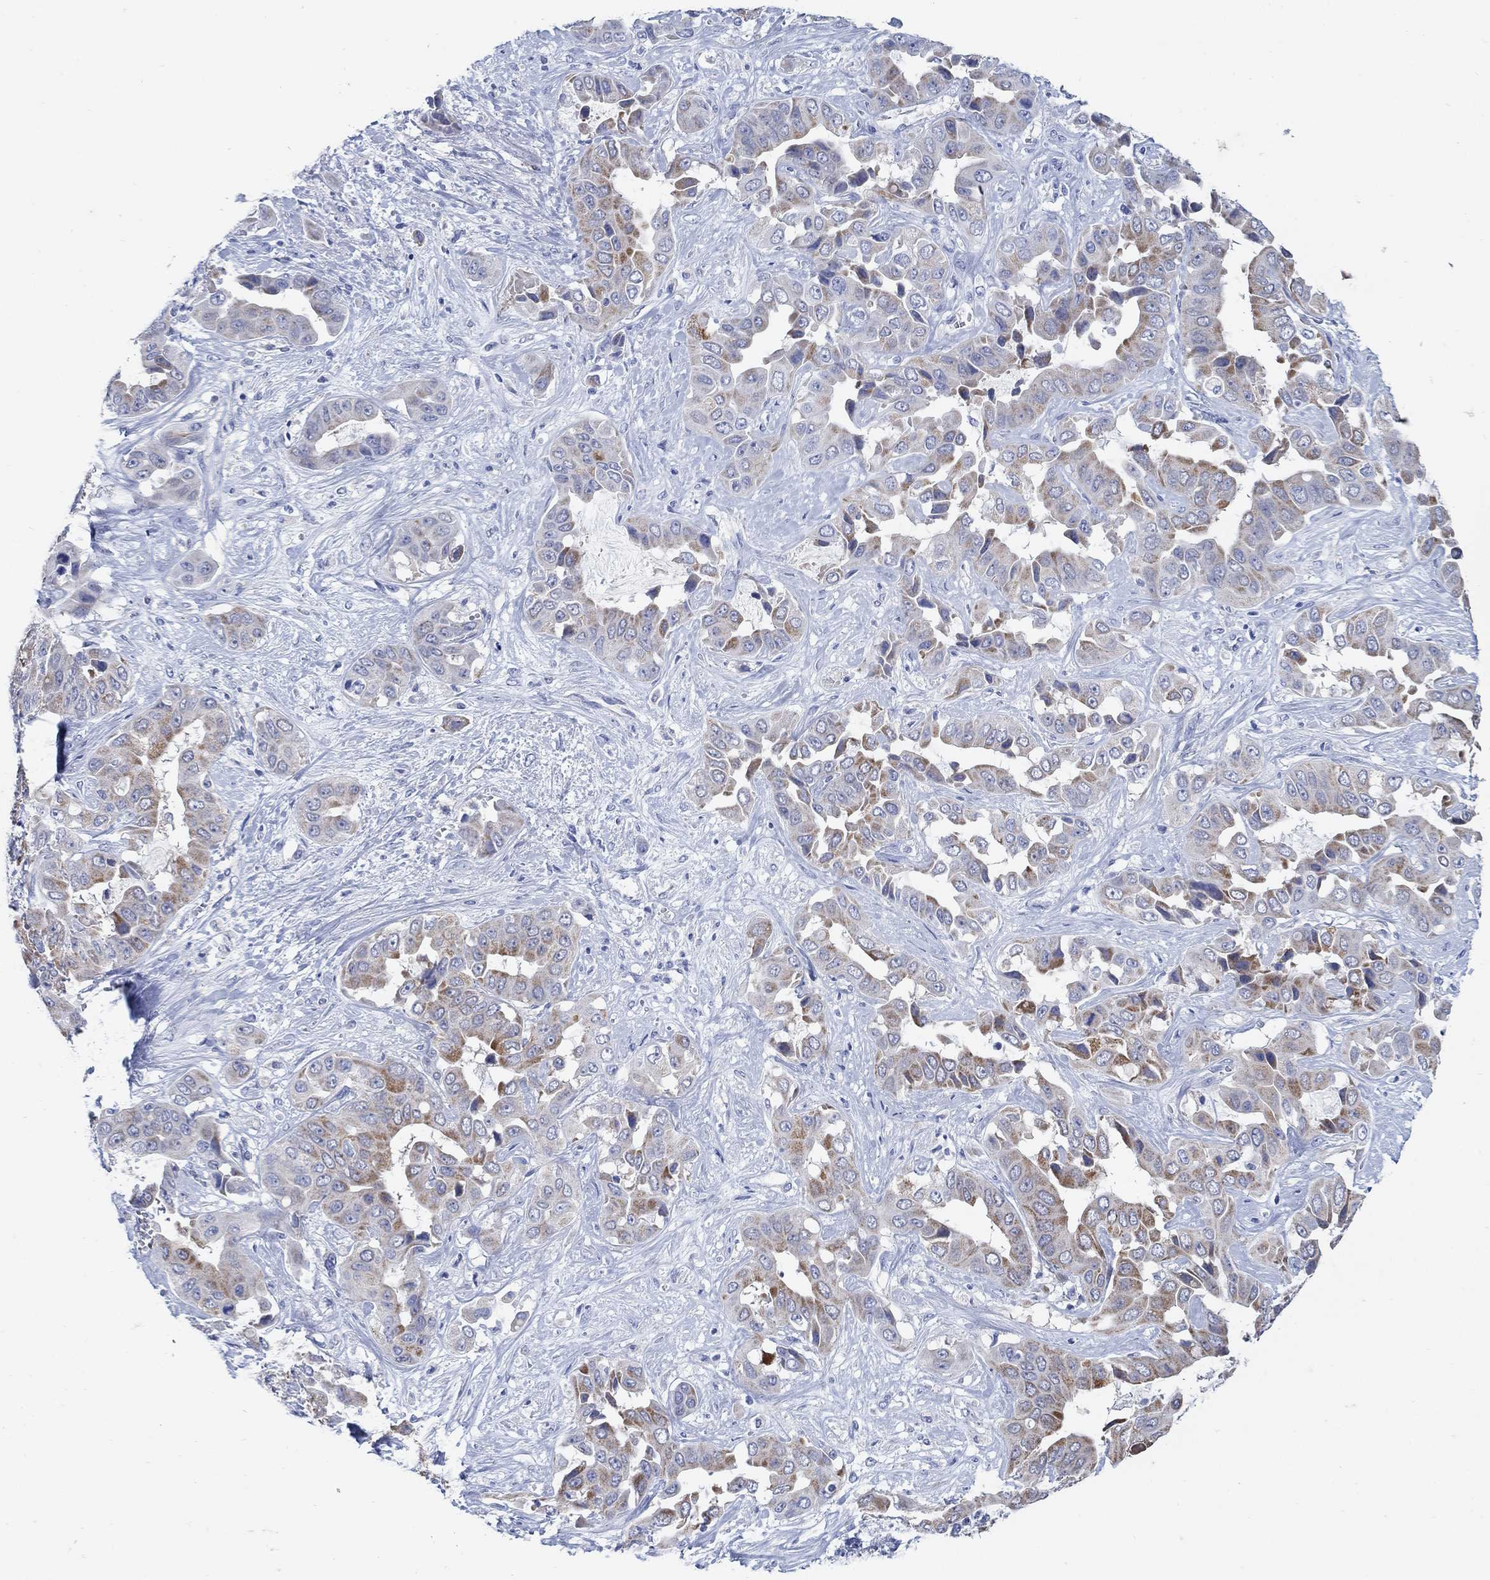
{"staining": {"intensity": "moderate", "quantity": "25%-75%", "location": "cytoplasmic/membranous"}, "tissue": "liver cancer", "cell_type": "Tumor cells", "image_type": "cancer", "snomed": [{"axis": "morphology", "description": "Cholangiocarcinoma"}, {"axis": "topography", "description": "Liver"}], "caption": "High-magnification brightfield microscopy of cholangiocarcinoma (liver) stained with DAB (brown) and counterstained with hematoxylin (blue). tumor cells exhibit moderate cytoplasmic/membranous staining is identified in approximately25%-75% of cells.", "gene": "ZDHHC14", "patient": {"sex": "female", "age": 52}}